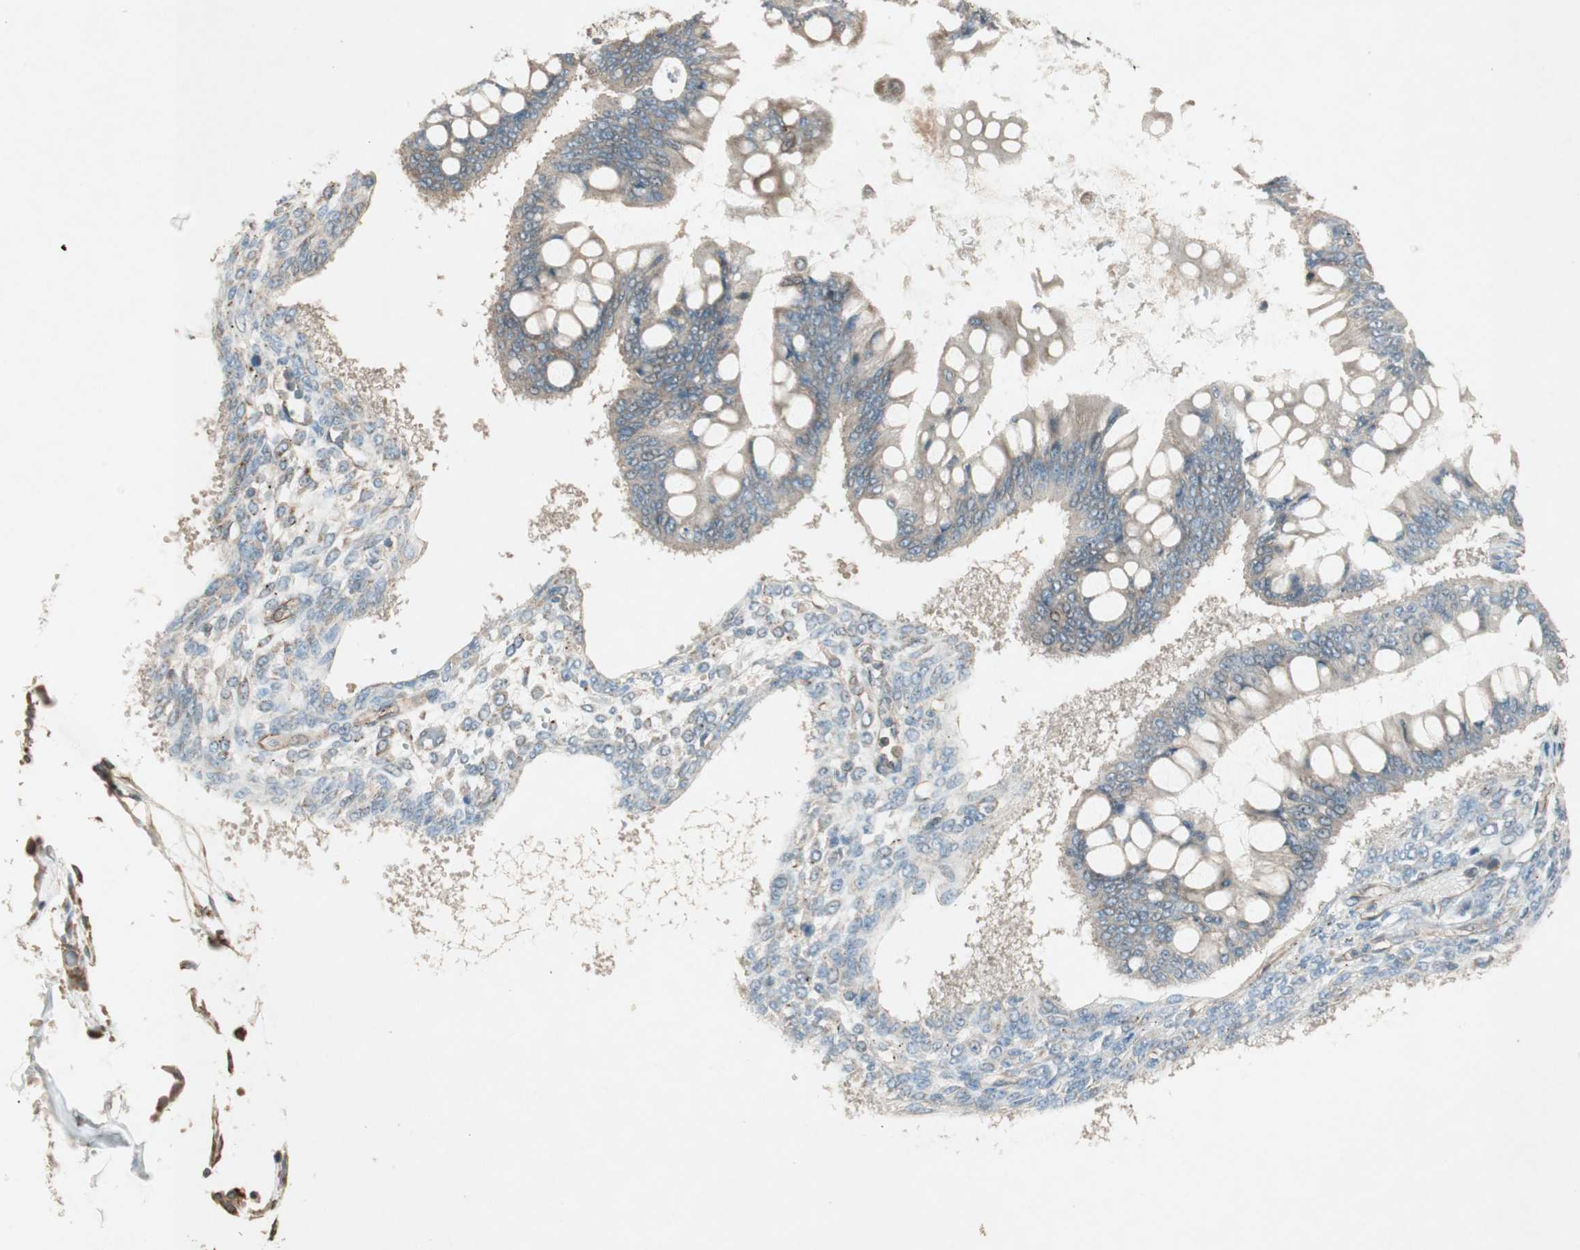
{"staining": {"intensity": "weak", "quantity": ">75%", "location": "cytoplasmic/membranous"}, "tissue": "ovarian cancer", "cell_type": "Tumor cells", "image_type": "cancer", "snomed": [{"axis": "morphology", "description": "Cystadenocarcinoma, mucinous, NOS"}, {"axis": "topography", "description": "Ovary"}], "caption": "Immunohistochemical staining of human ovarian cancer (mucinous cystadenocarcinoma) reveals low levels of weak cytoplasmic/membranous staining in about >75% of tumor cells.", "gene": "CHADL", "patient": {"sex": "female", "age": 73}}